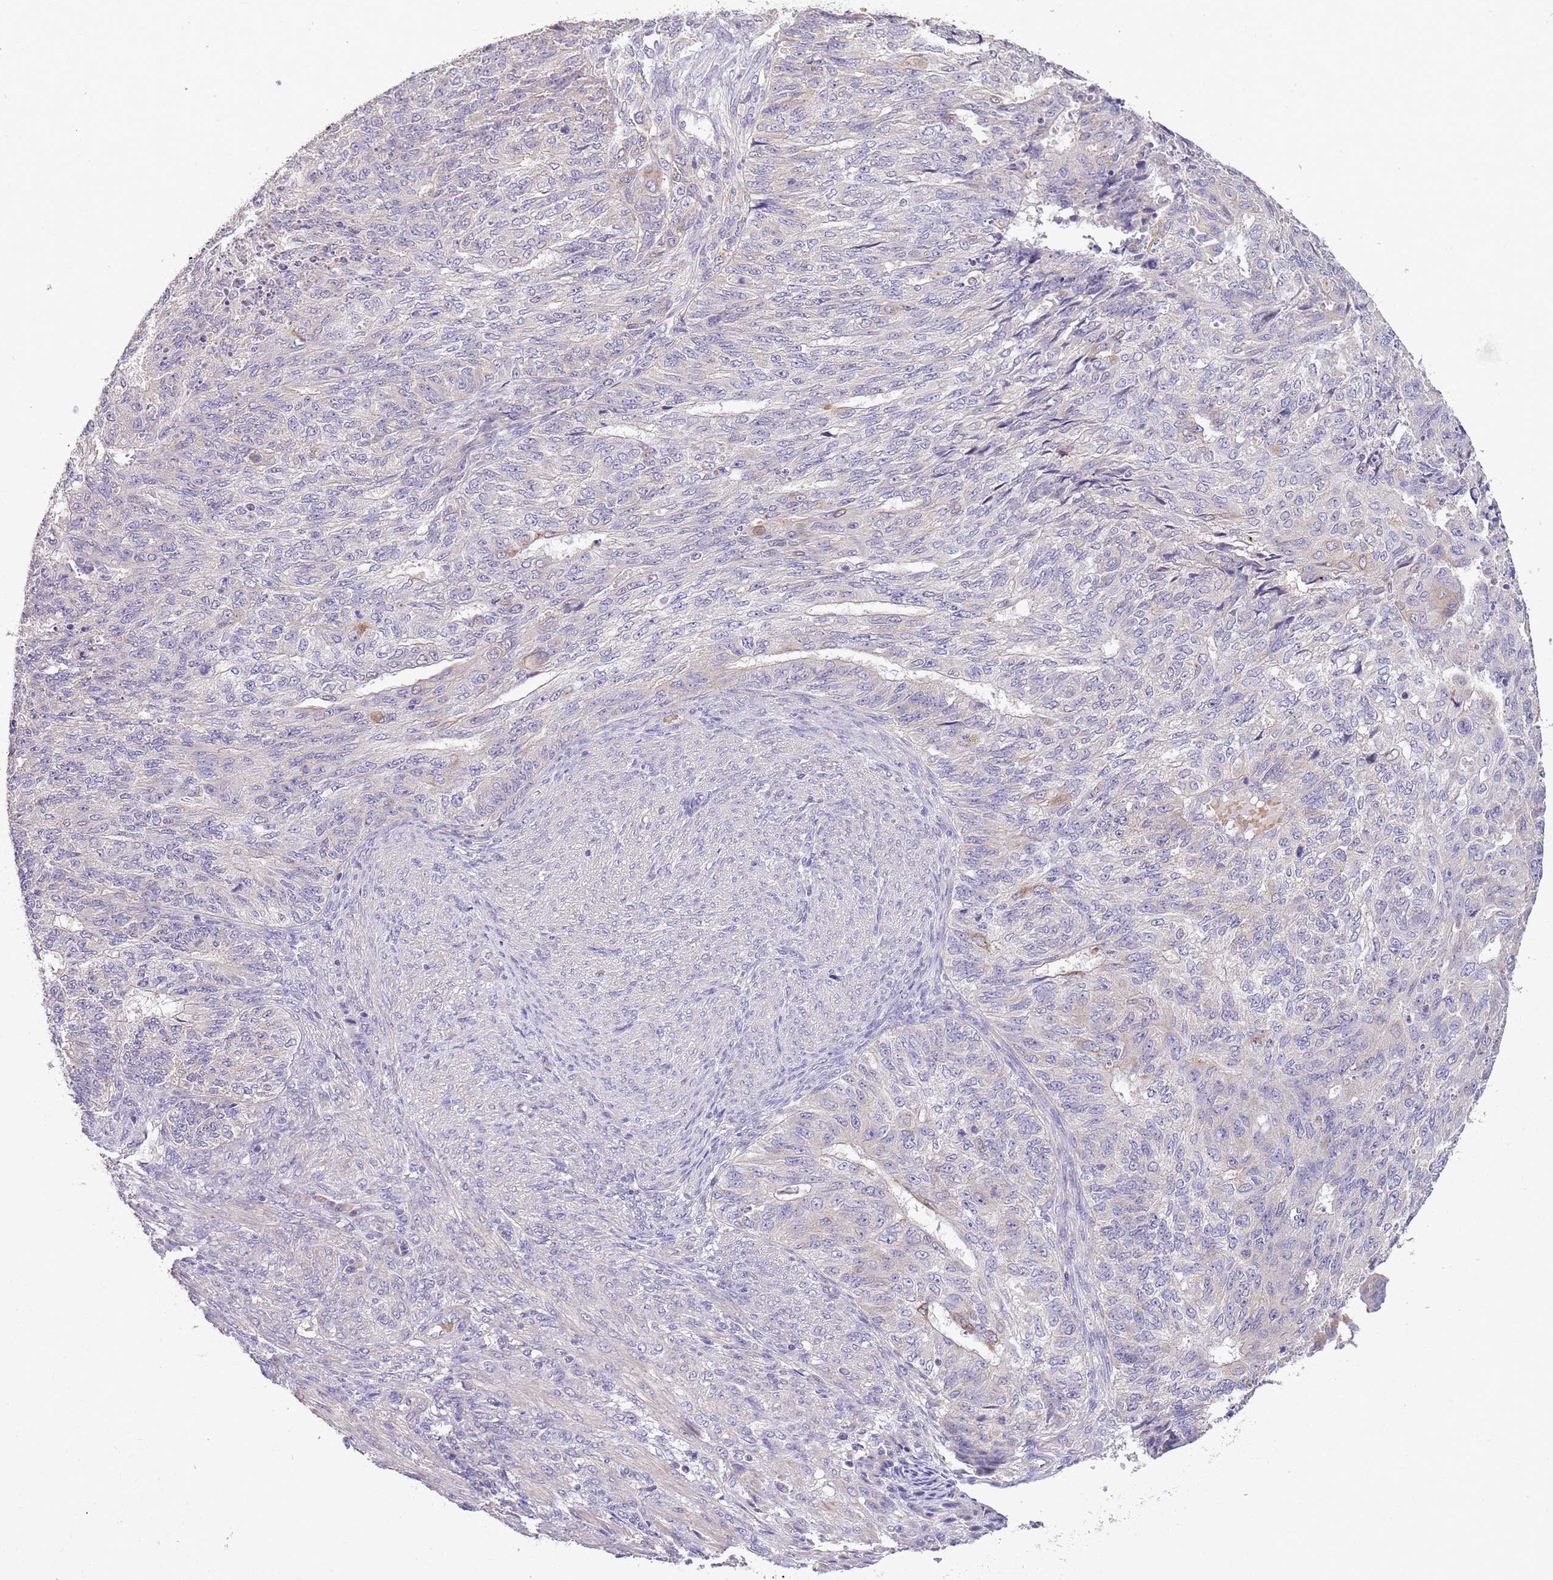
{"staining": {"intensity": "negative", "quantity": "none", "location": "none"}, "tissue": "endometrial cancer", "cell_type": "Tumor cells", "image_type": "cancer", "snomed": [{"axis": "morphology", "description": "Adenocarcinoma, NOS"}, {"axis": "topography", "description": "Endometrium"}], "caption": "Human endometrial adenocarcinoma stained for a protein using immunohistochemistry (IHC) displays no staining in tumor cells.", "gene": "ZNF658", "patient": {"sex": "female", "age": 32}}